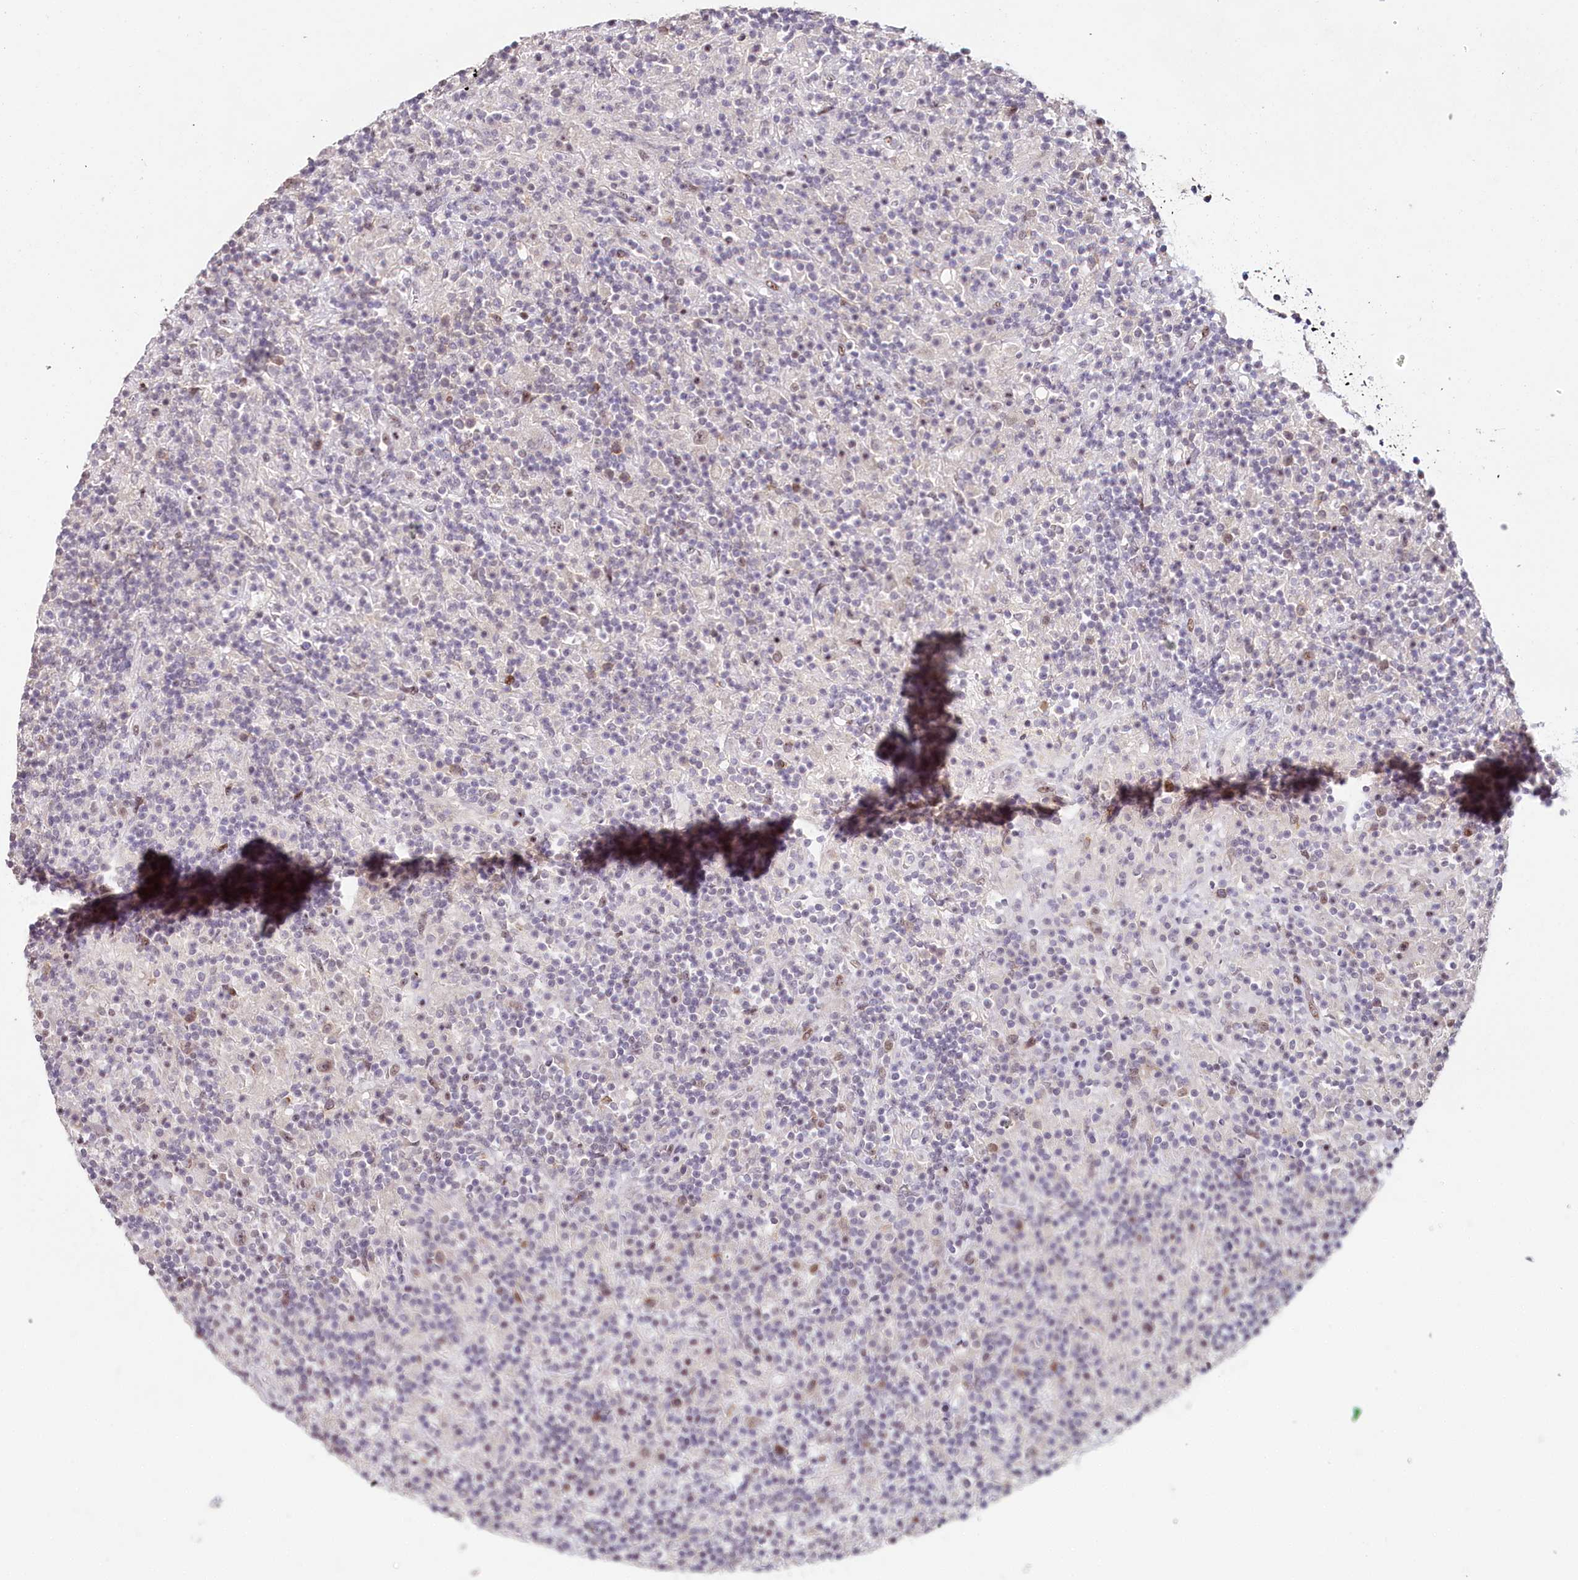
{"staining": {"intensity": "weak", "quantity": "<25%", "location": "cytoplasmic/membranous,nuclear"}, "tissue": "lymphoma", "cell_type": "Tumor cells", "image_type": "cancer", "snomed": [{"axis": "morphology", "description": "Hodgkin's disease, NOS"}, {"axis": "topography", "description": "Lymph node"}], "caption": "Tumor cells are negative for brown protein staining in lymphoma.", "gene": "HPD", "patient": {"sex": "male", "age": 70}}